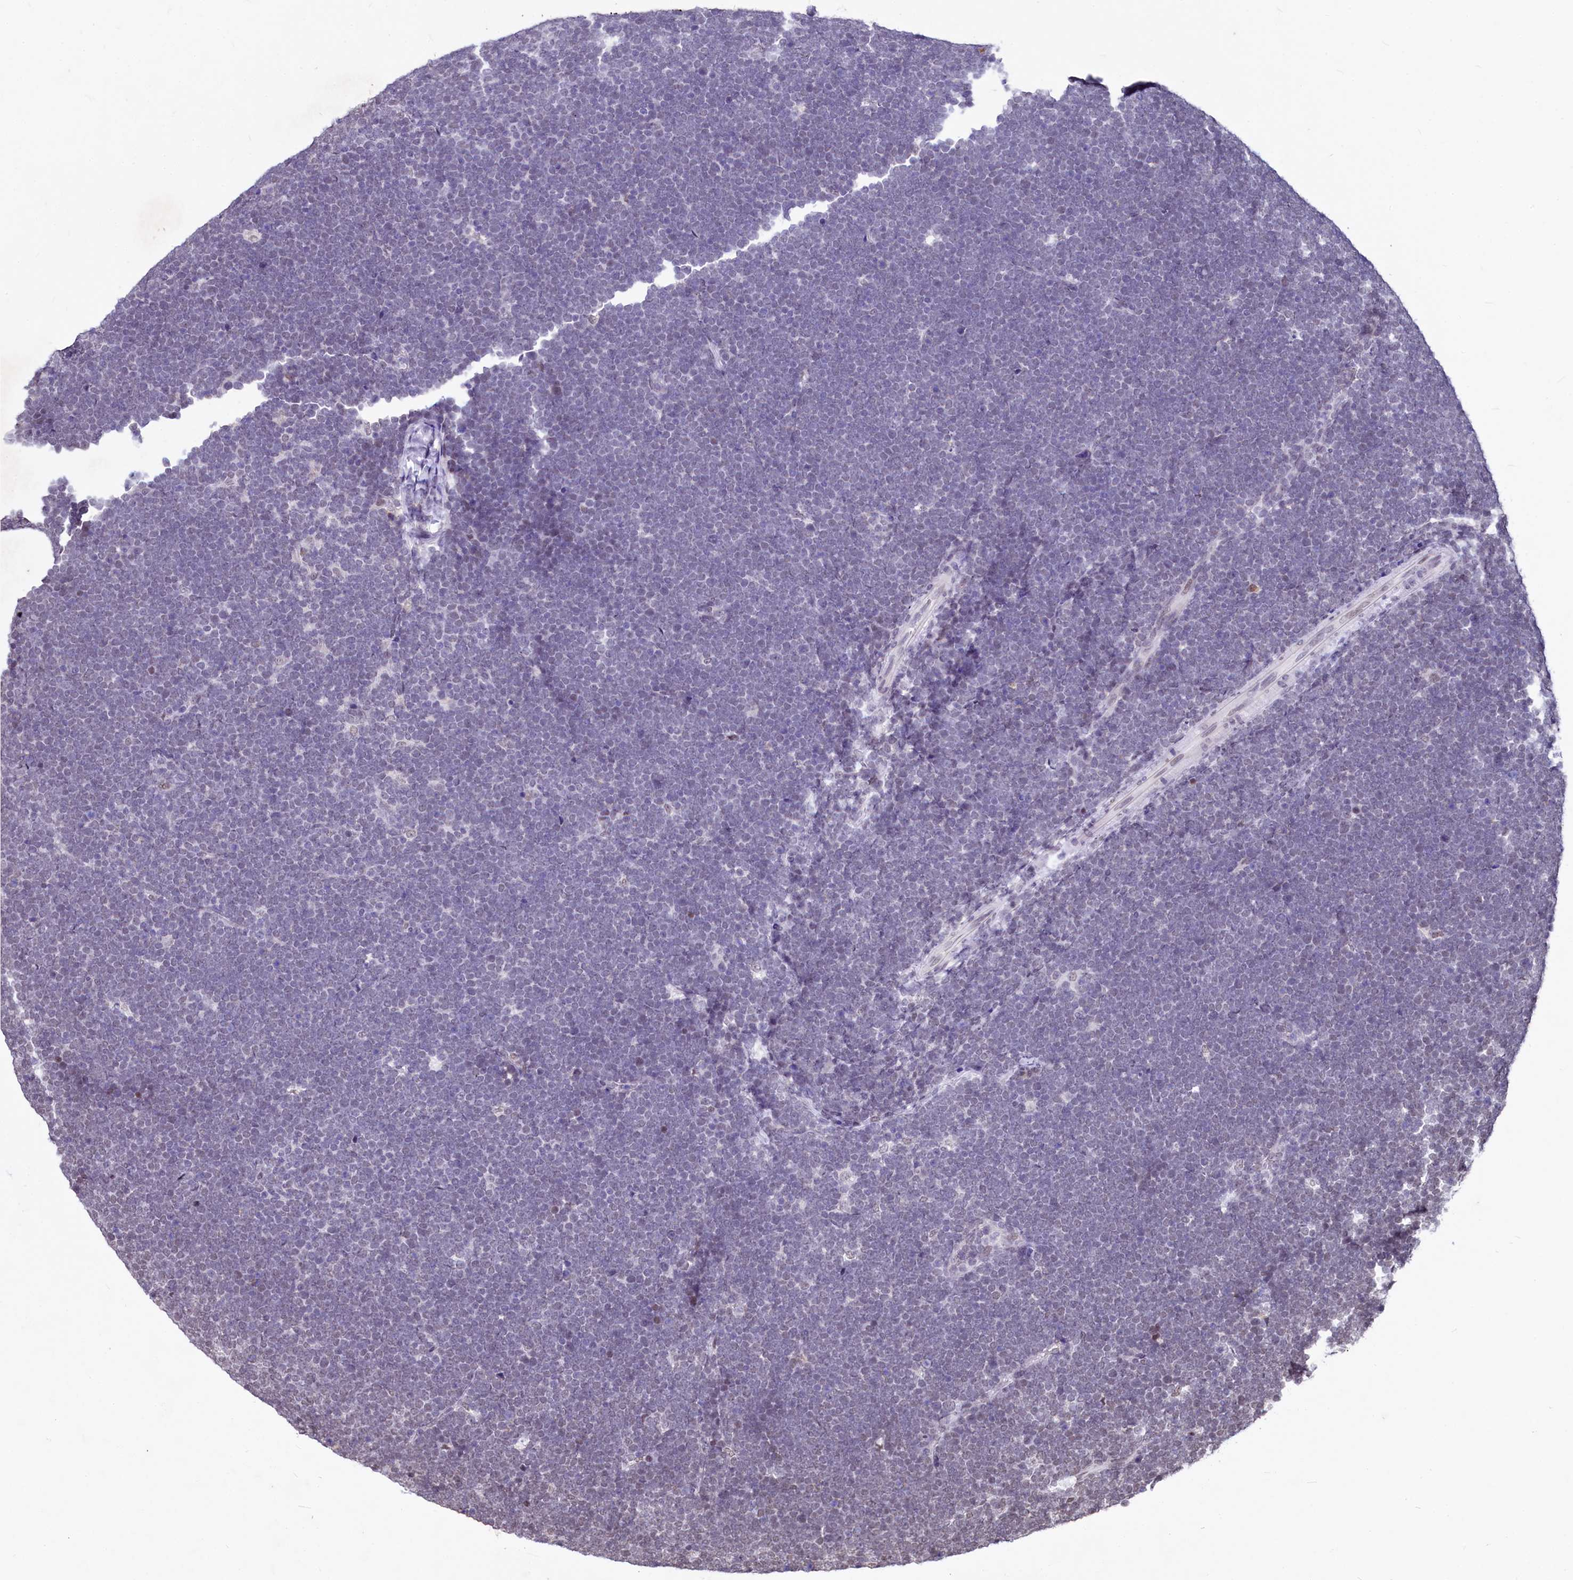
{"staining": {"intensity": "negative", "quantity": "none", "location": "none"}, "tissue": "lymphoma", "cell_type": "Tumor cells", "image_type": "cancer", "snomed": [{"axis": "morphology", "description": "Malignant lymphoma, non-Hodgkin's type, High grade"}, {"axis": "topography", "description": "Lymph node"}], "caption": "Human lymphoma stained for a protein using immunohistochemistry (IHC) reveals no expression in tumor cells.", "gene": "PARPBP", "patient": {"sex": "male", "age": 13}}